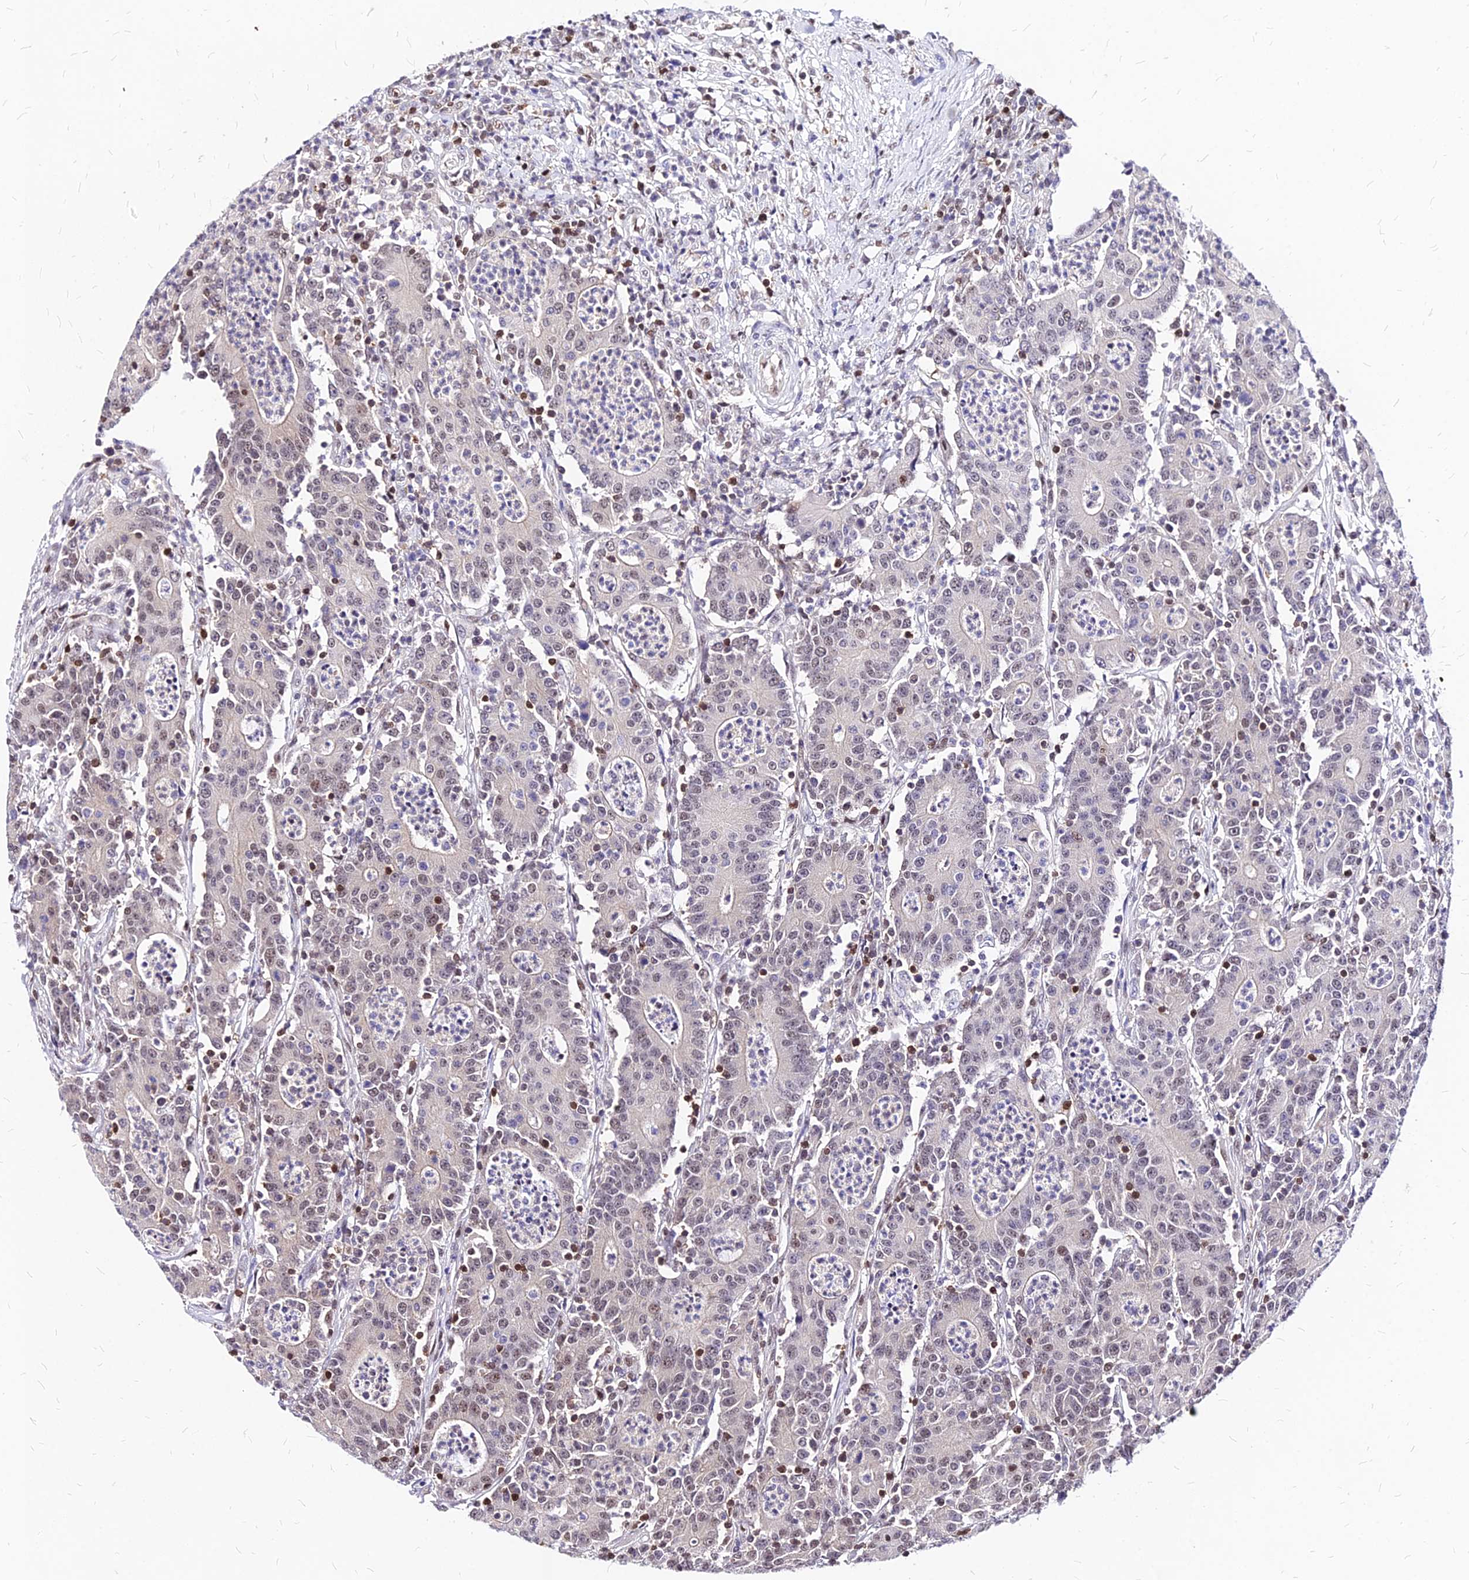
{"staining": {"intensity": "weak", "quantity": "25%-75%", "location": "nuclear"}, "tissue": "colorectal cancer", "cell_type": "Tumor cells", "image_type": "cancer", "snomed": [{"axis": "morphology", "description": "Adenocarcinoma, NOS"}, {"axis": "topography", "description": "Colon"}], "caption": "Tumor cells reveal low levels of weak nuclear positivity in about 25%-75% of cells in colorectal cancer (adenocarcinoma). The protein is stained brown, and the nuclei are stained in blue (DAB IHC with brightfield microscopy, high magnification).", "gene": "PAXX", "patient": {"sex": "male", "age": 83}}